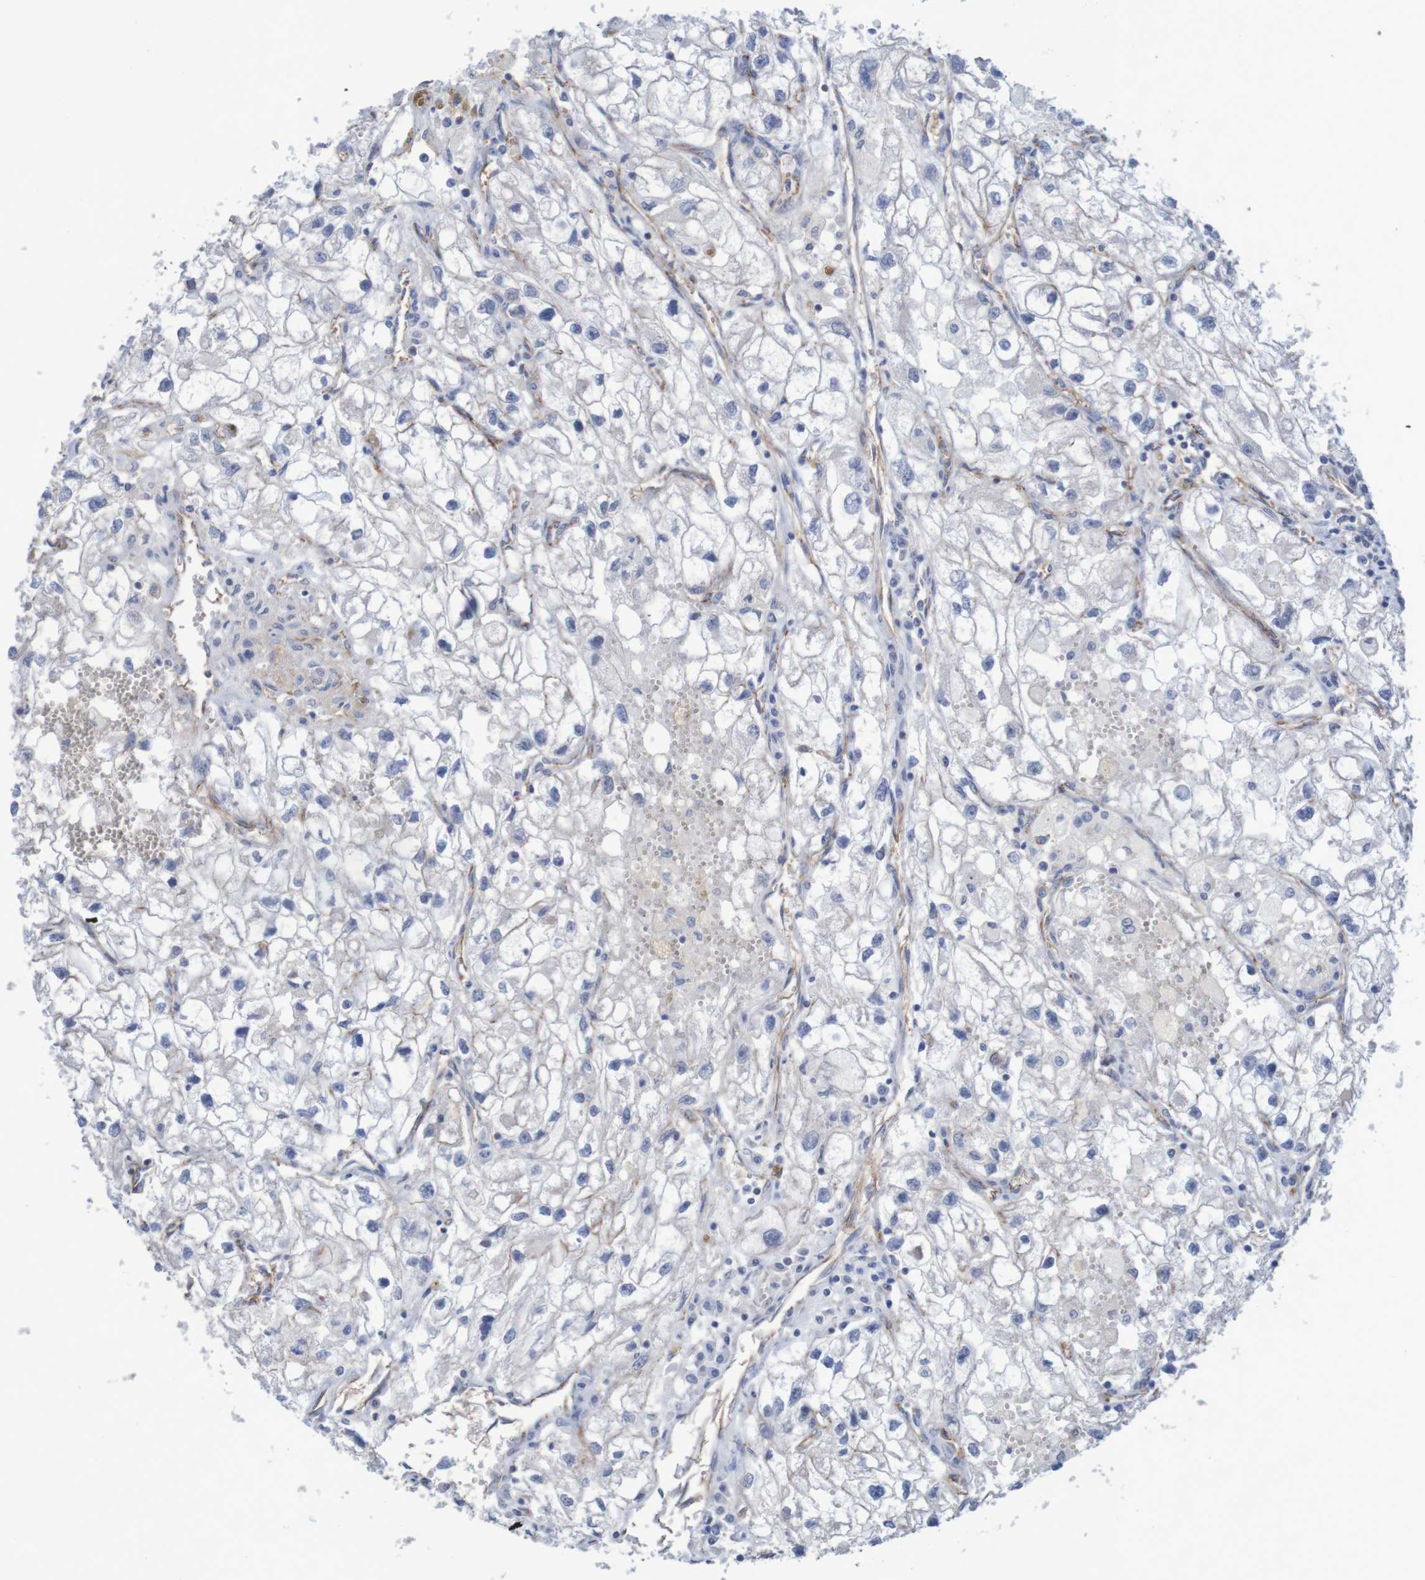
{"staining": {"intensity": "negative", "quantity": "none", "location": "none"}, "tissue": "renal cancer", "cell_type": "Tumor cells", "image_type": "cancer", "snomed": [{"axis": "morphology", "description": "Adenocarcinoma, NOS"}, {"axis": "topography", "description": "Kidney"}], "caption": "A high-resolution photomicrograph shows immunohistochemistry (IHC) staining of adenocarcinoma (renal), which demonstrates no significant staining in tumor cells.", "gene": "NECTIN2", "patient": {"sex": "female", "age": 70}}